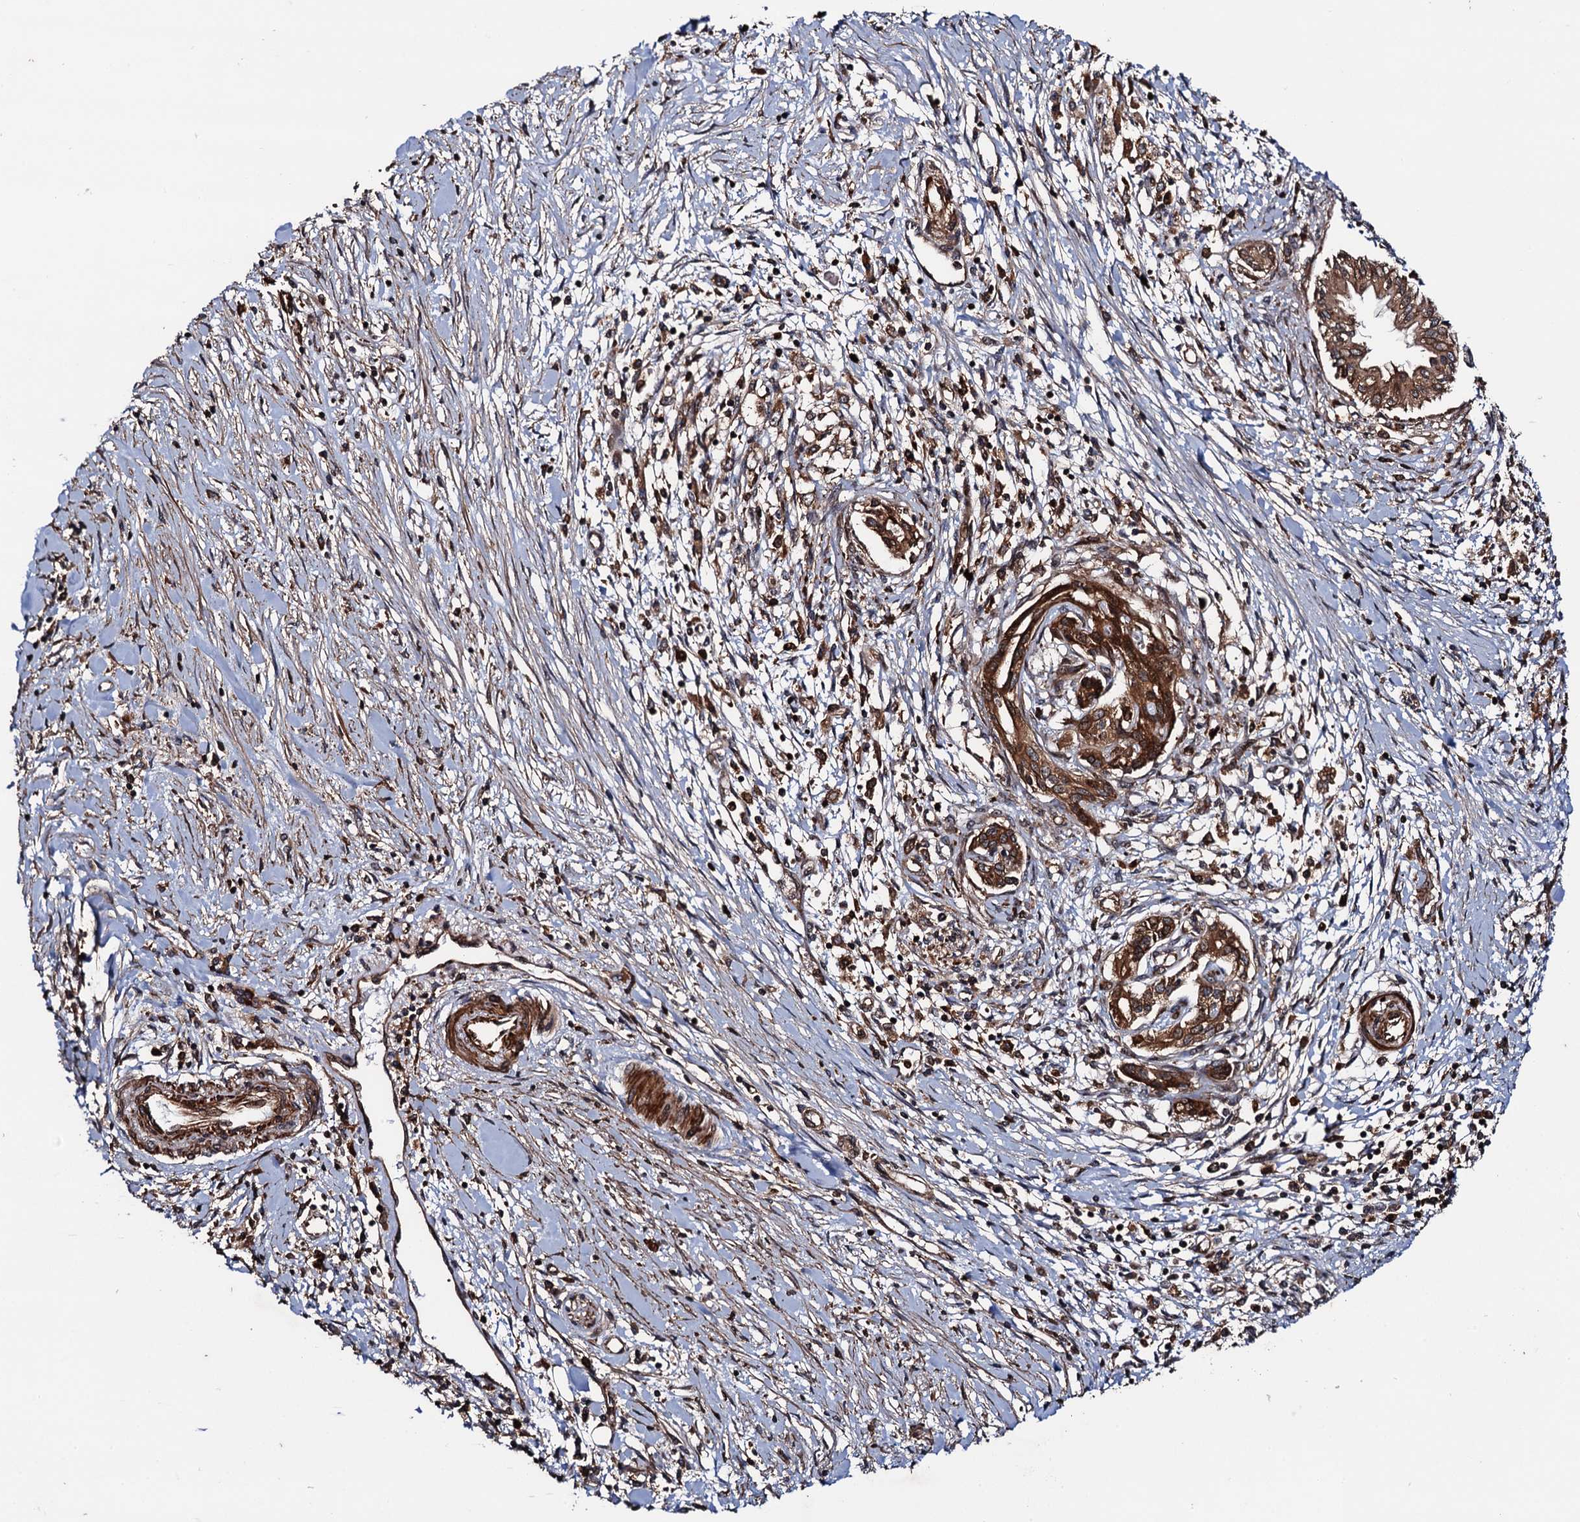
{"staining": {"intensity": "strong", "quantity": ">75%", "location": "cytoplasmic/membranous"}, "tissue": "pancreatic cancer", "cell_type": "Tumor cells", "image_type": "cancer", "snomed": [{"axis": "morphology", "description": "Adenocarcinoma, NOS"}, {"axis": "topography", "description": "Pancreas"}], "caption": "This is an image of immunohistochemistry (IHC) staining of pancreatic cancer (adenocarcinoma), which shows strong expression in the cytoplasmic/membranous of tumor cells.", "gene": "BORA", "patient": {"sex": "female", "age": 50}}